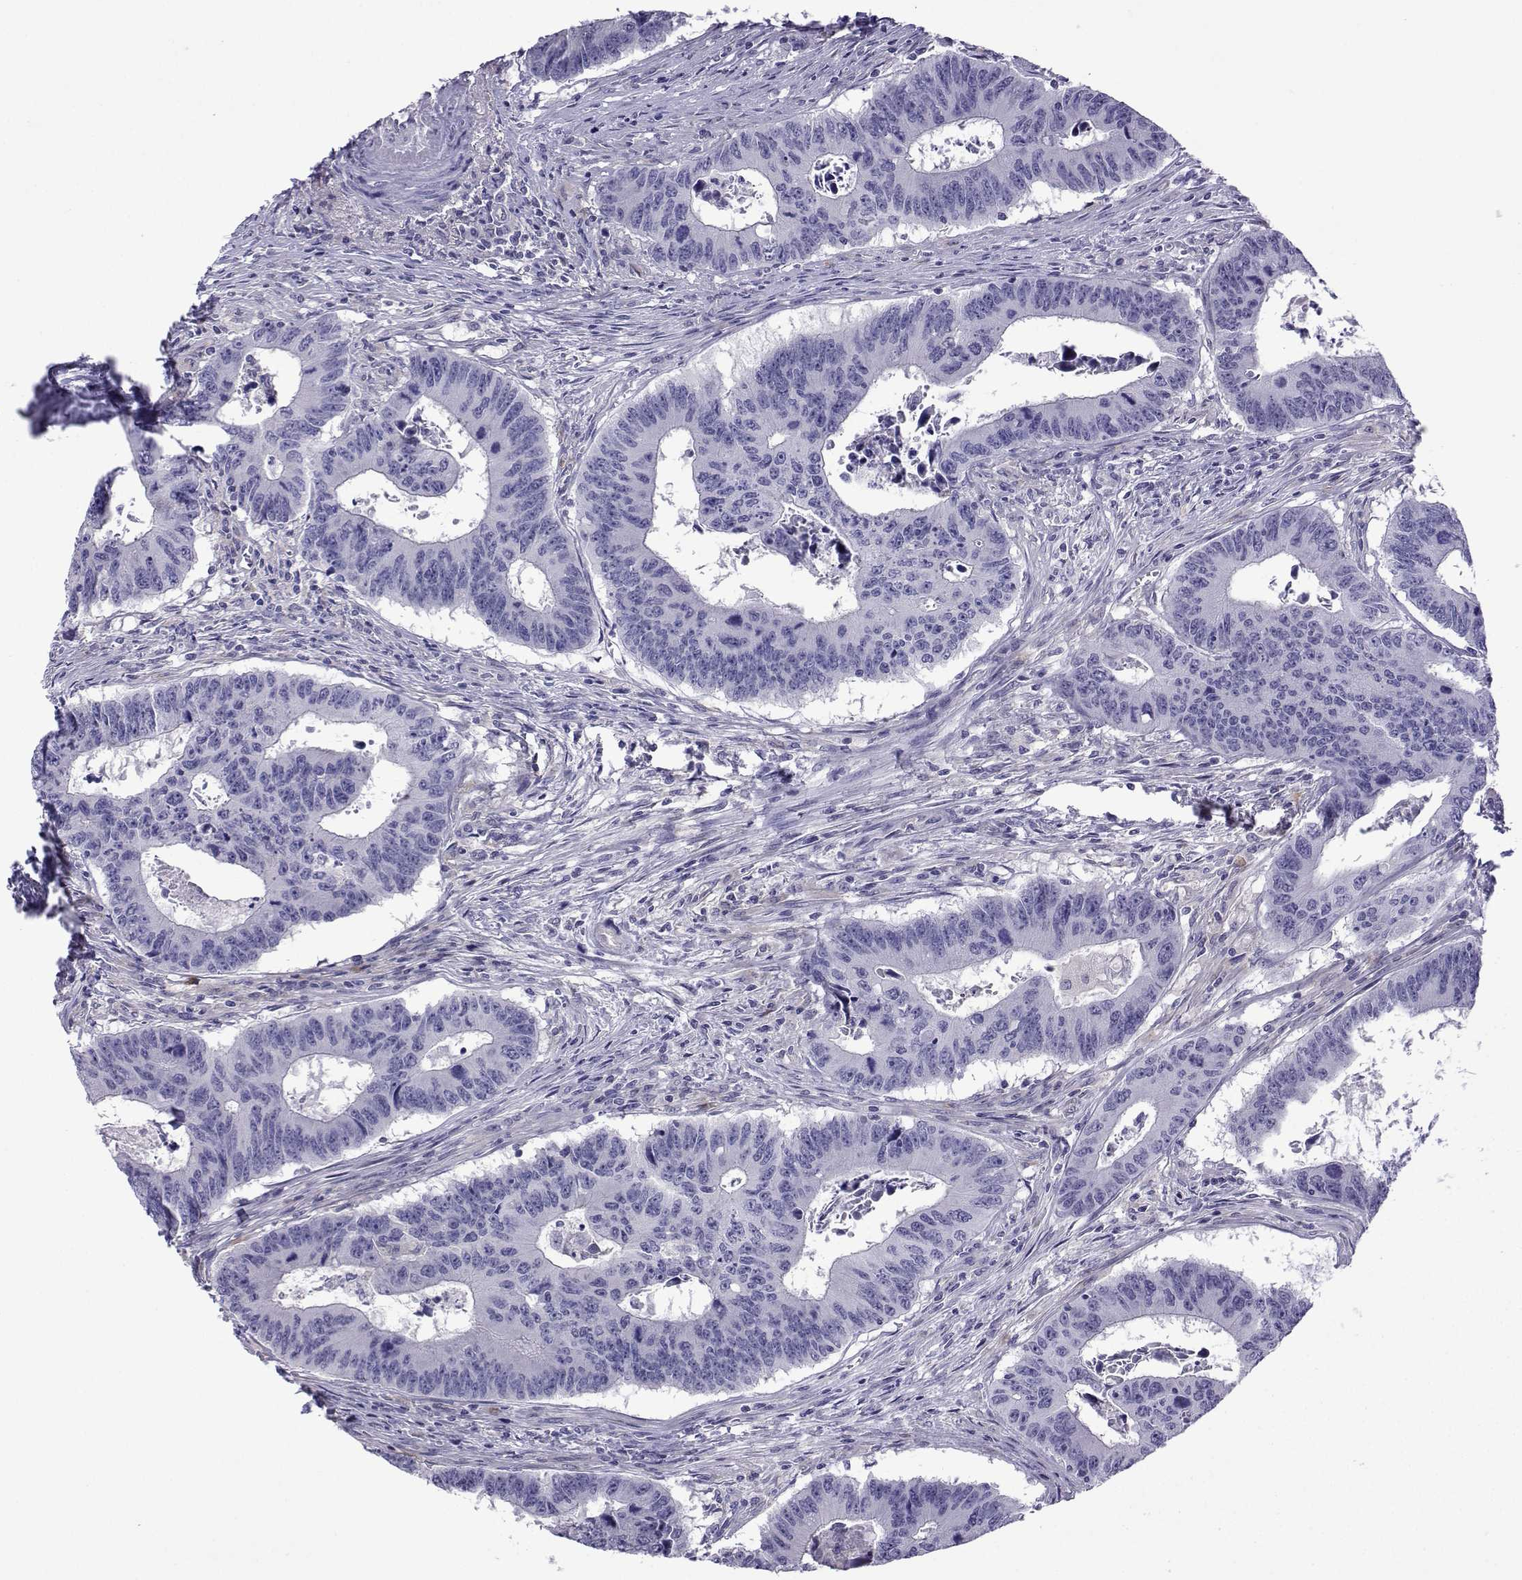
{"staining": {"intensity": "negative", "quantity": "none", "location": "none"}, "tissue": "colorectal cancer", "cell_type": "Tumor cells", "image_type": "cancer", "snomed": [{"axis": "morphology", "description": "Adenocarcinoma, NOS"}, {"axis": "topography", "description": "Appendix"}, {"axis": "topography", "description": "Colon"}, {"axis": "topography", "description": "Cecum"}, {"axis": "topography", "description": "Colon asc"}], "caption": "This is an IHC micrograph of human colorectal adenocarcinoma. There is no staining in tumor cells.", "gene": "CFAP70", "patient": {"sex": "female", "age": 85}}